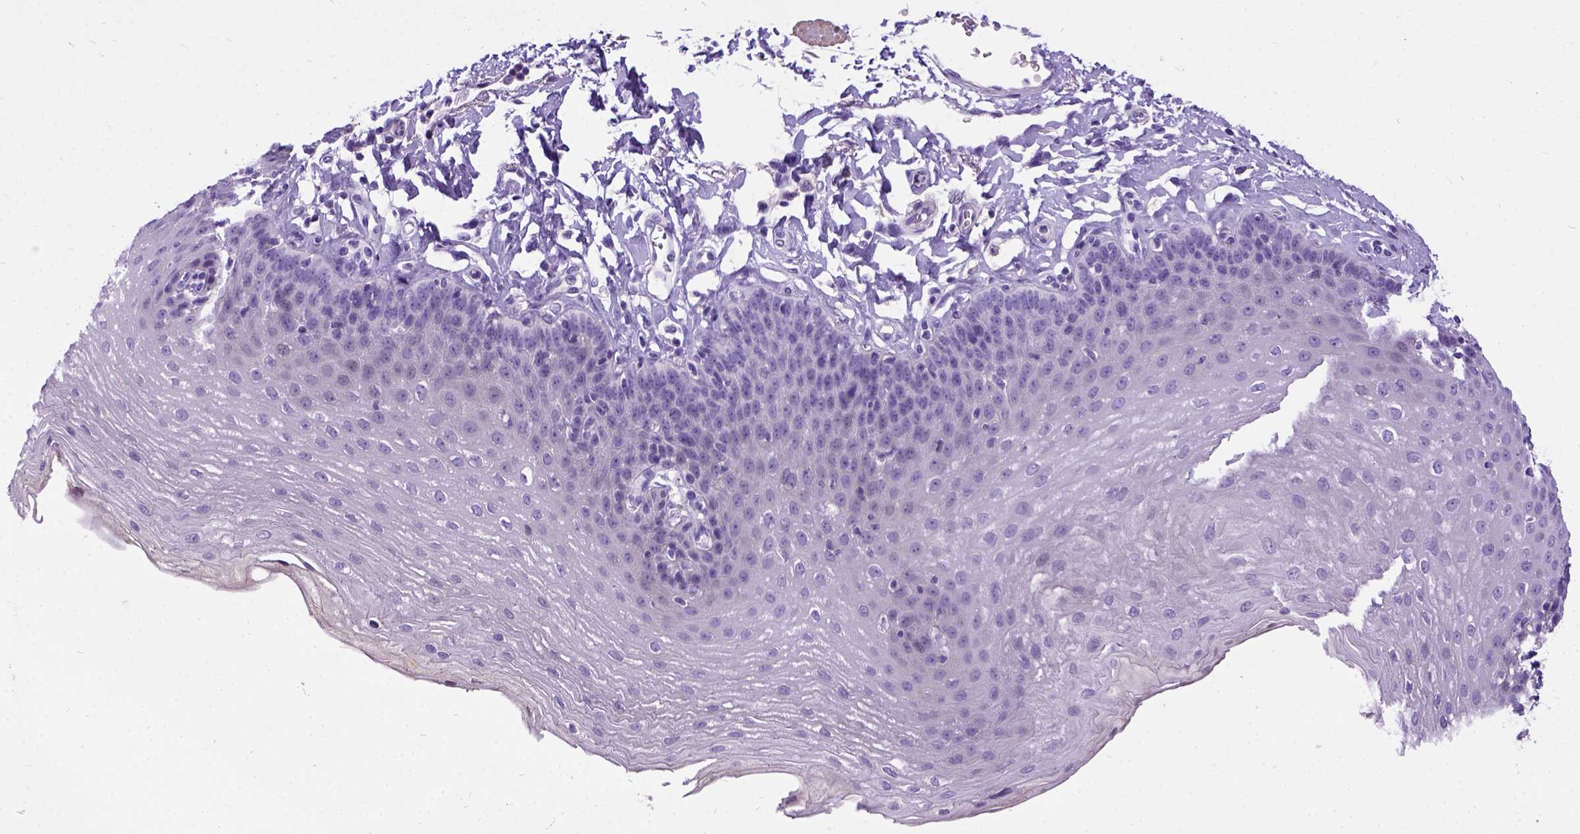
{"staining": {"intensity": "negative", "quantity": "none", "location": "none"}, "tissue": "esophagus", "cell_type": "Squamous epithelial cells", "image_type": "normal", "snomed": [{"axis": "morphology", "description": "Normal tissue, NOS"}, {"axis": "topography", "description": "Esophagus"}], "caption": "Human esophagus stained for a protein using immunohistochemistry demonstrates no positivity in squamous epithelial cells.", "gene": "ENSG00000254979", "patient": {"sex": "female", "age": 81}}